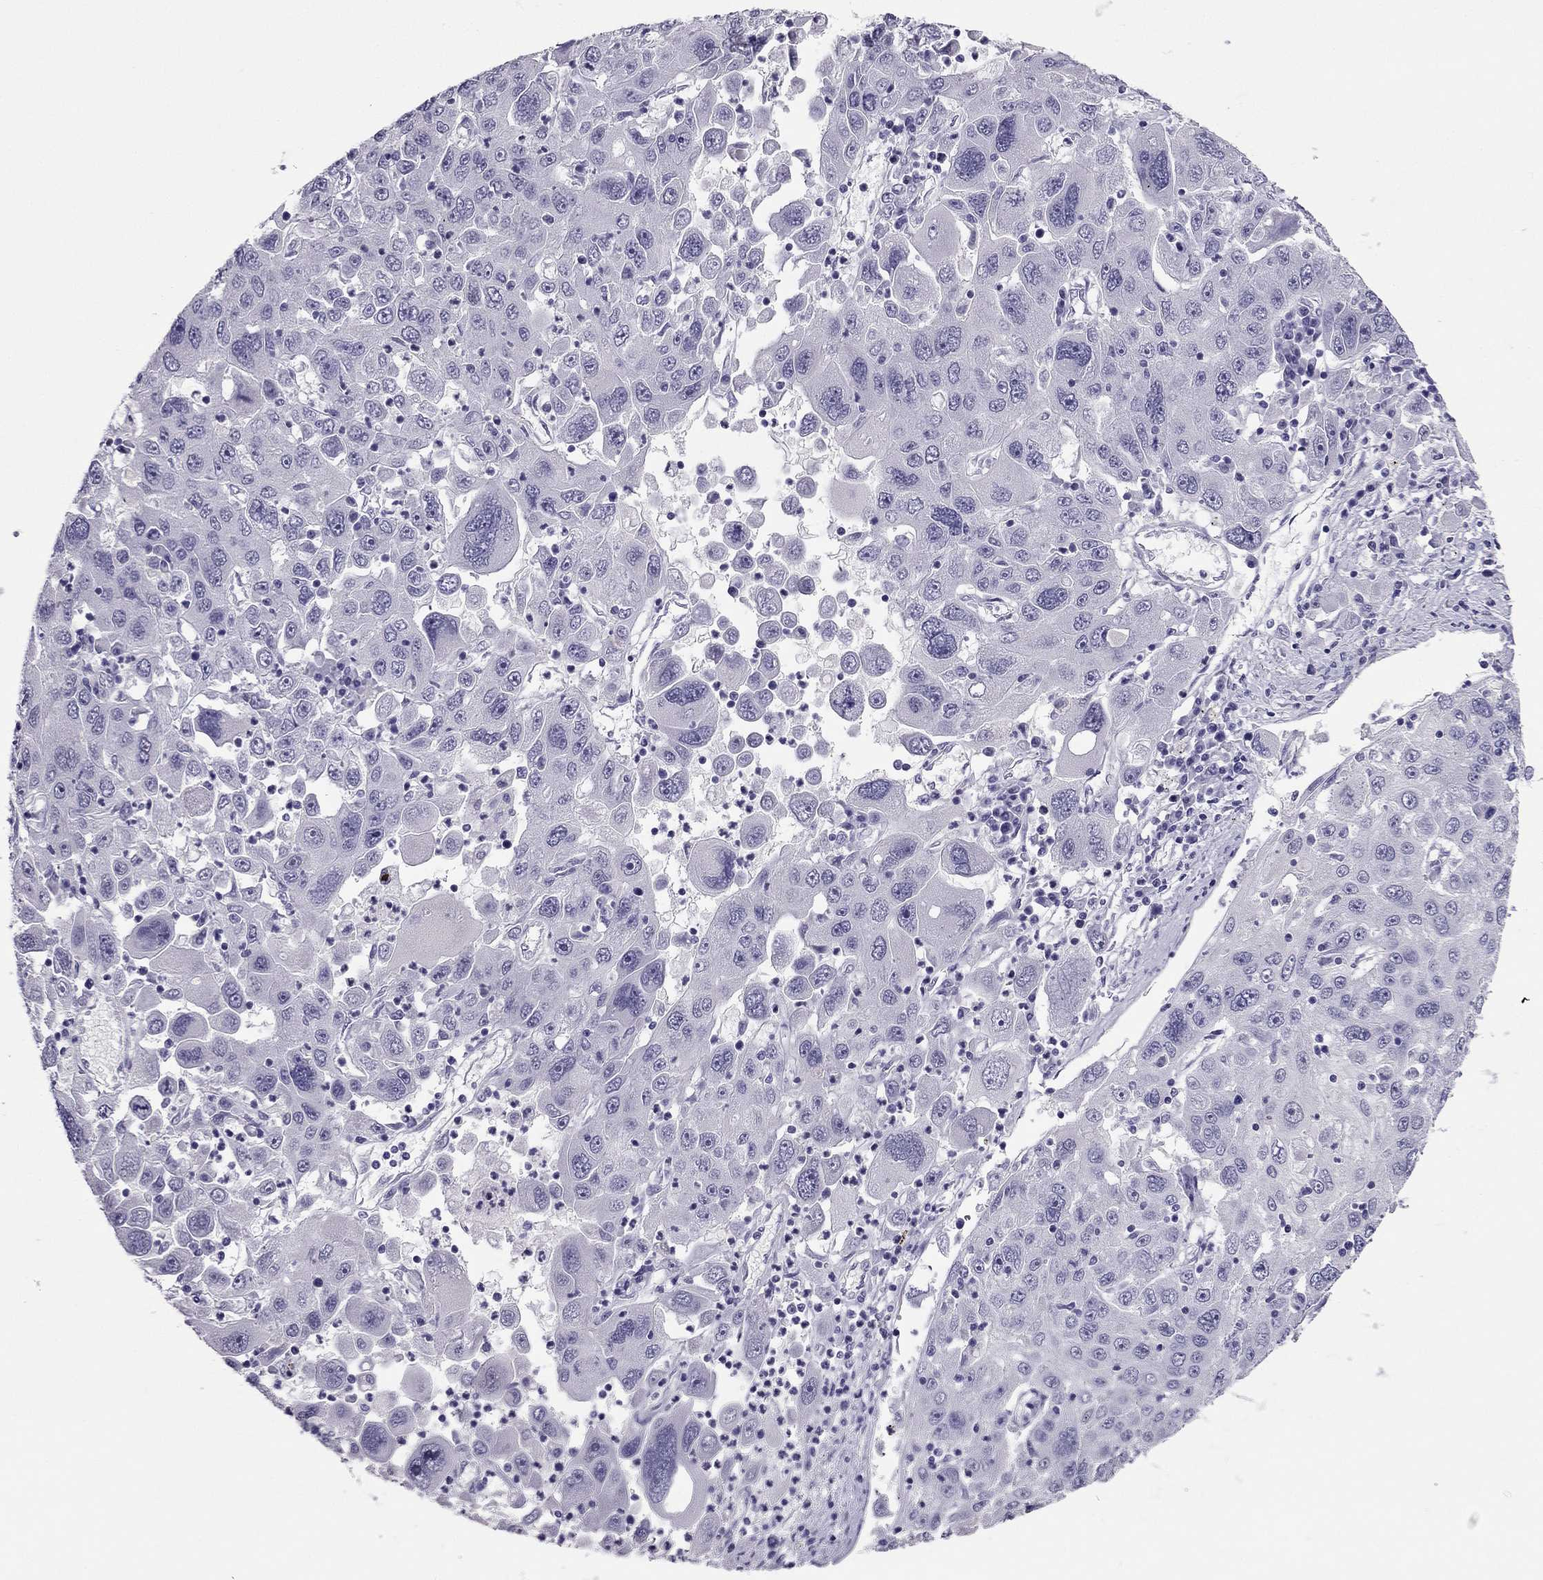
{"staining": {"intensity": "negative", "quantity": "none", "location": "none"}, "tissue": "stomach cancer", "cell_type": "Tumor cells", "image_type": "cancer", "snomed": [{"axis": "morphology", "description": "Adenocarcinoma, NOS"}, {"axis": "topography", "description": "Stomach"}], "caption": "Human adenocarcinoma (stomach) stained for a protein using IHC displays no staining in tumor cells.", "gene": "PDE6A", "patient": {"sex": "male", "age": 56}}